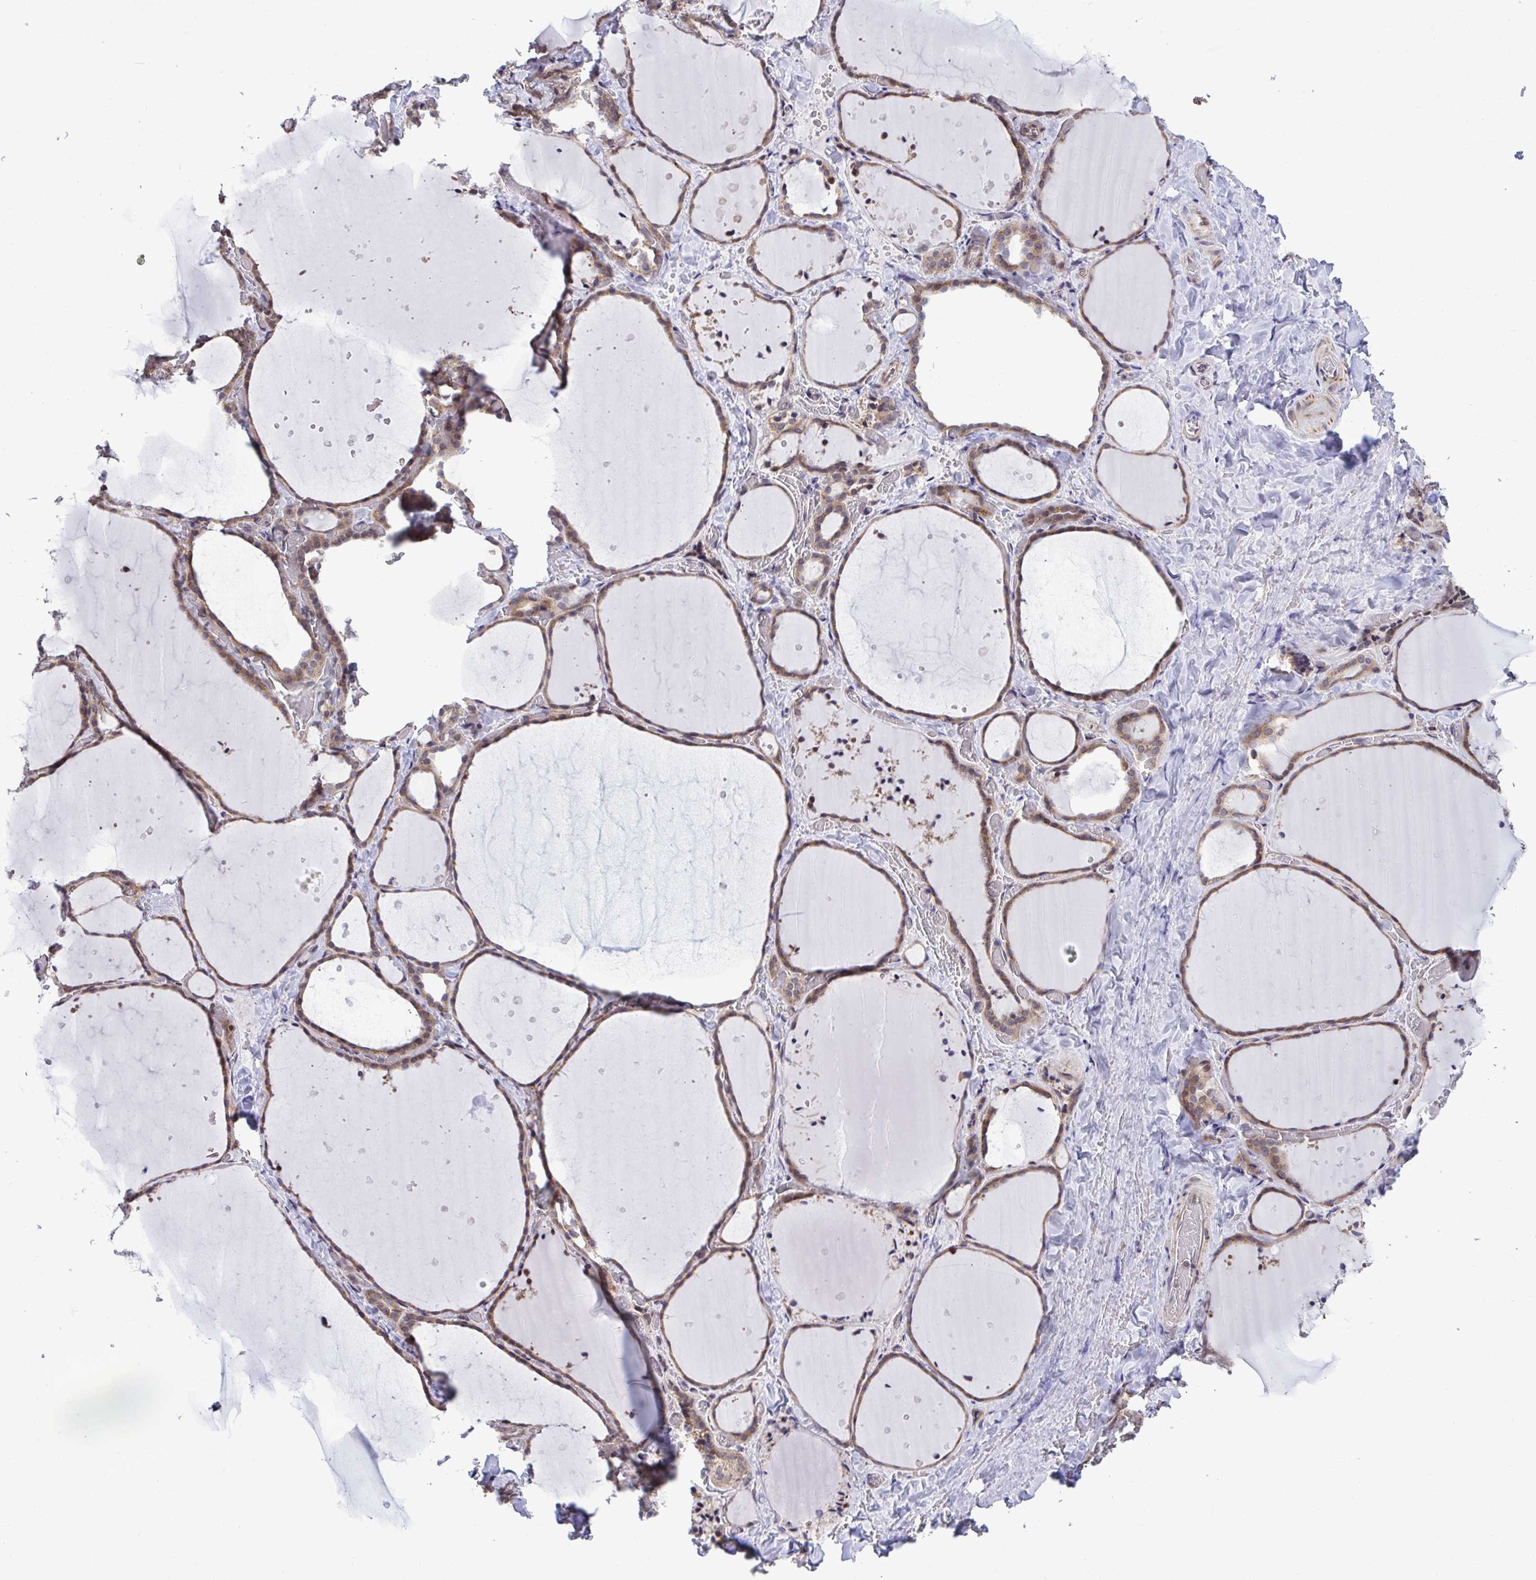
{"staining": {"intensity": "moderate", "quantity": ">75%", "location": "cytoplasmic/membranous"}, "tissue": "thyroid gland", "cell_type": "Glandular cells", "image_type": "normal", "snomed": [{"axis": "morphology", "description": "Normal tissue, NOS"}, {"axis": "topography", "description": "Thyroid gland"}], "caption": "DAB (3,3'-diaminobenzidine) immunohistochemical staining of benign thyroid gland reveals moderate cytoplasmic/membranous protein staining in approximately >75% of glandular cells.", "gene": "RPS15", "patient": {"sex": "female", "age": 36}}